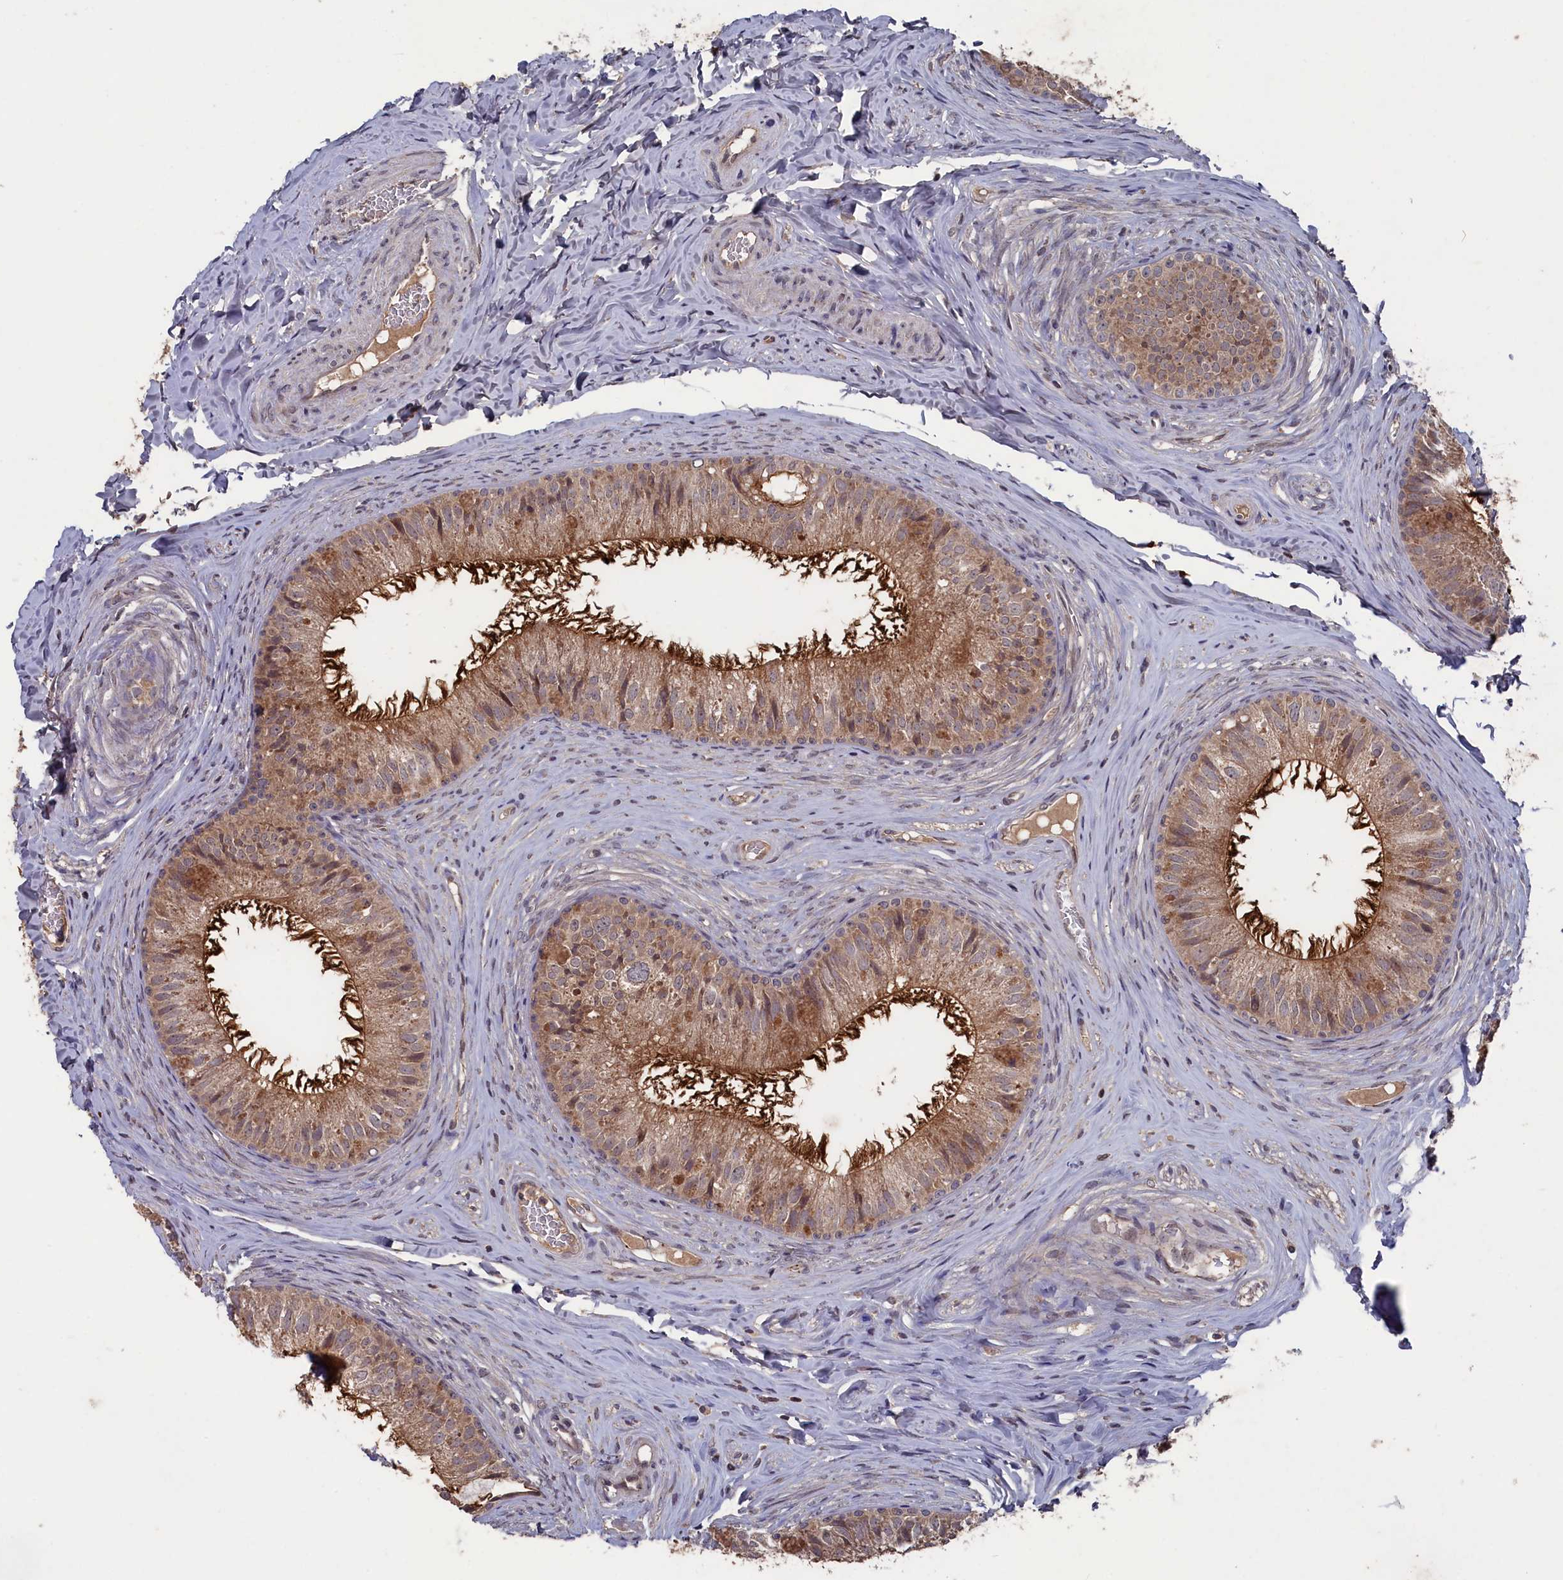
{"staining": {"intensity": "strong", "quantity": "25%-75%", "location": "cytoplasmic/membranous,nuclear"}, "tissue": "epididymis", "cell_type": "Glandular cells", "image_type": "normal", "snomed": [{"axis": "morphology", "description": "Normal tissue, NOS"}, {"axis": "topography", "description": "Epididymis"}], "caption": "An image of human epididymis stained for a protein shows strong cytoplasmic/membranous,nuclear brown staining in glandular cells. The staining was performed using DAB (3,3'-diaminobenzidine) to visualize the protein expression in brown, while the nuclei were stained in blue with hematoxylin (Magnification: 20x).", "gene": "TMC5", "patient": {"sex": "male", "age": 34}}